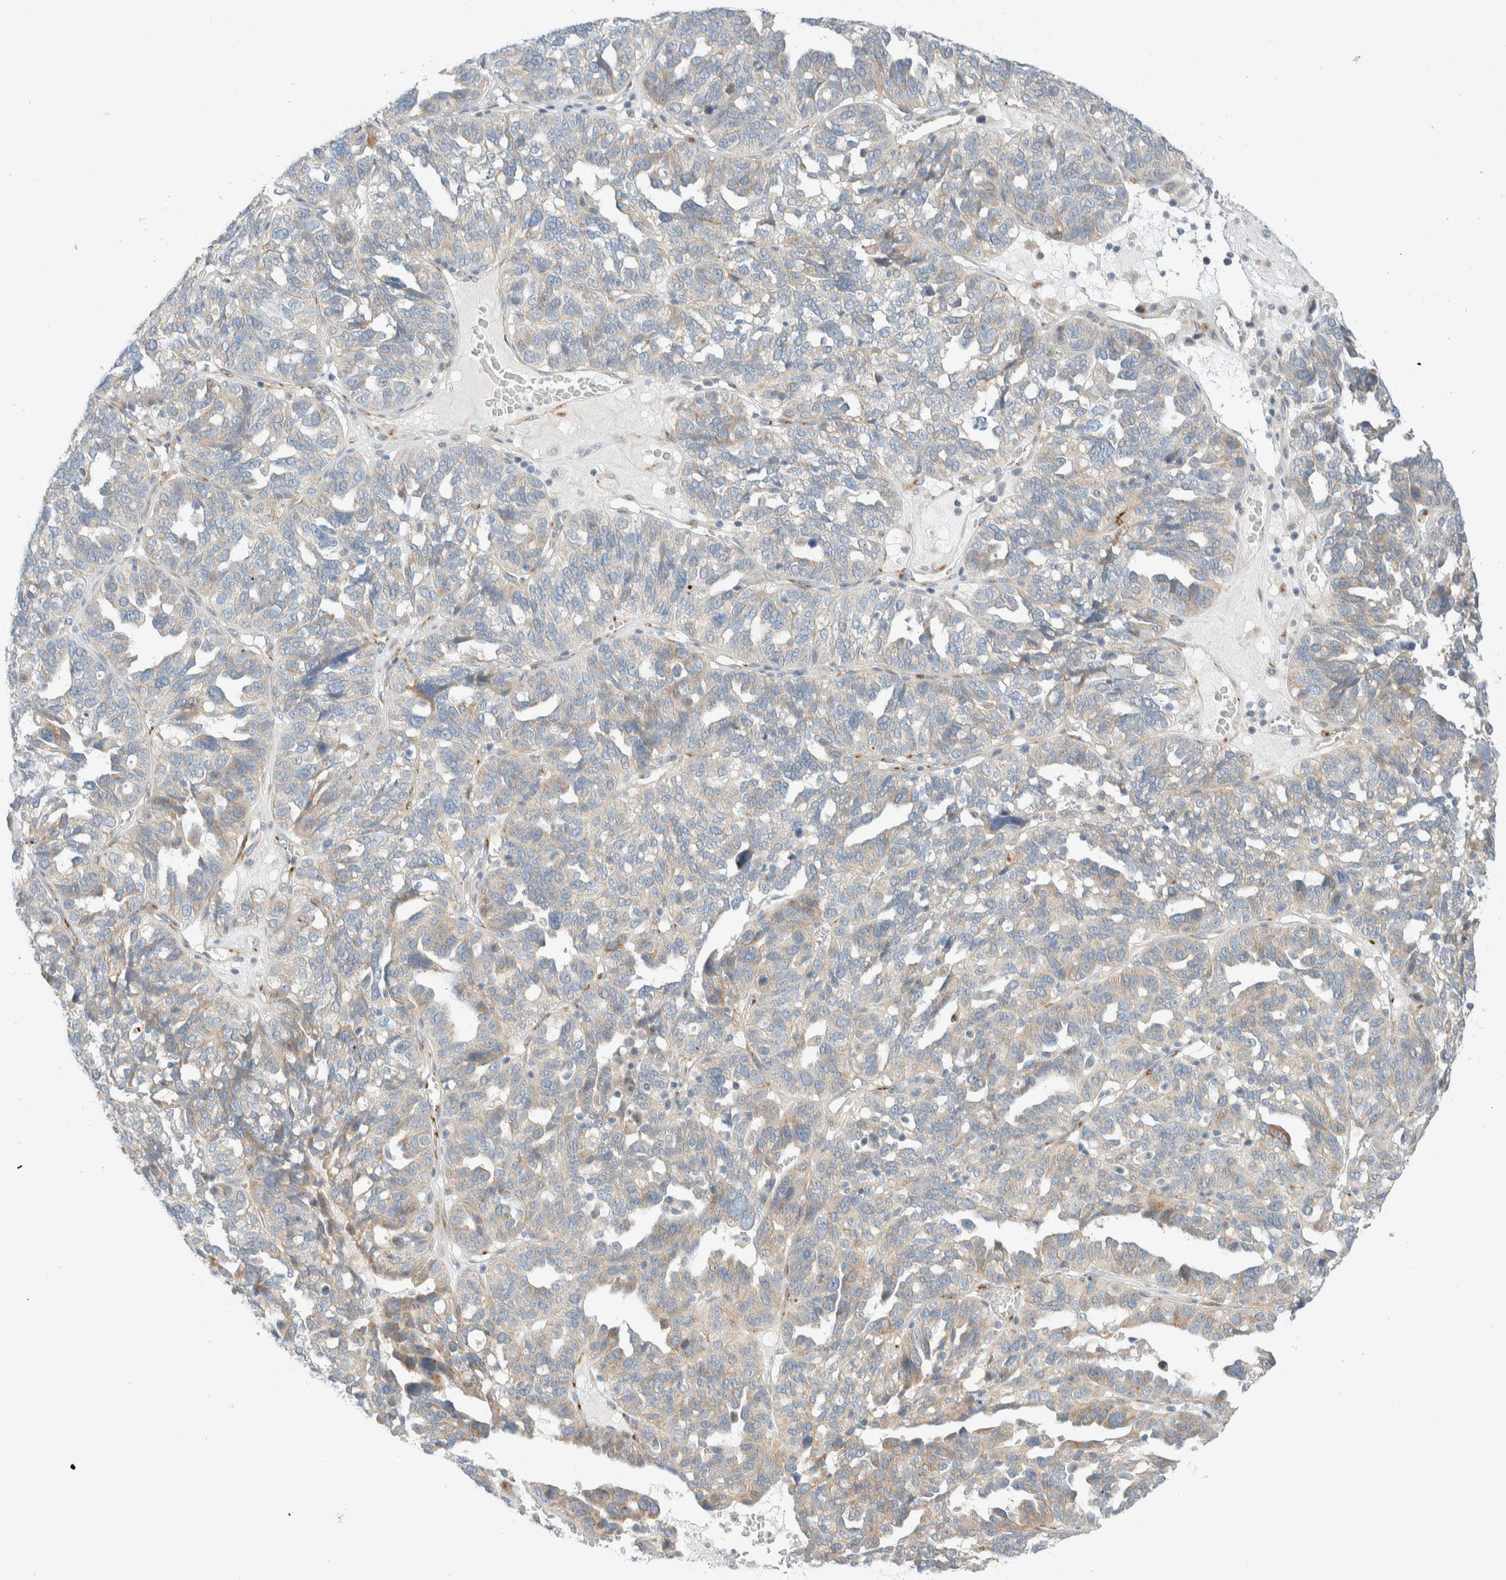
{"staining": {"intensity": "weak", "quantity": "<25%", "location": "cytoplasmic/membranous"}, "tissue": "ovarian cancer", "cell_type": "Tumor cells", "image_type": "cancer", "snomed": [{"axis": "morphology", "description": "Cystadenocarcinoma, serous, NOS"}, {"axis": "topography", "description": "Ovary"}], "caption": "Immunohistochemistry of human ovarian cancer displays no expression in tumor cells.", "gene": "TMEM184B", "patient": {"sex": "female", "age": 59}}